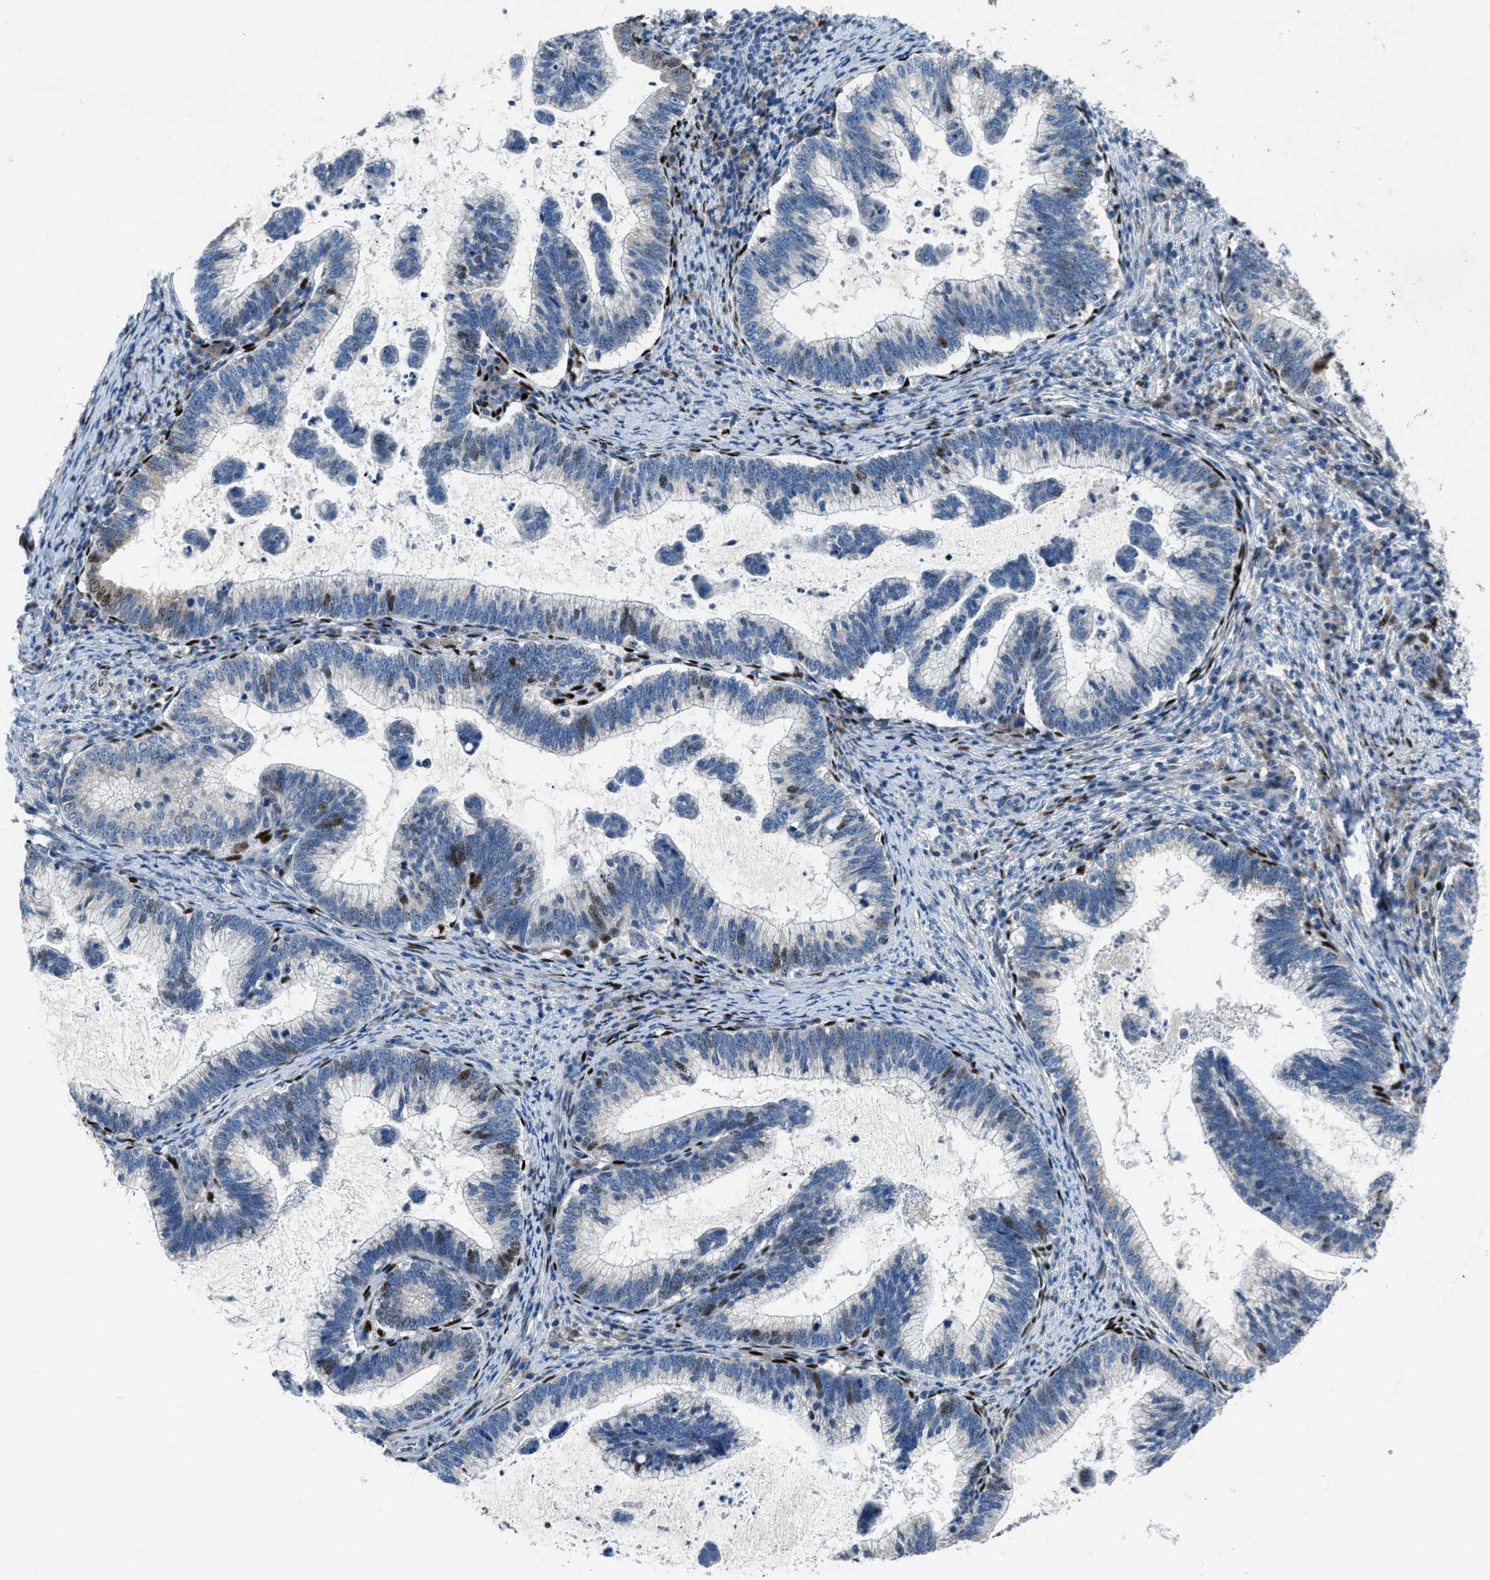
{"staining": {"intensity": "weak", "quantity": "<25%", "location": "nuclear"}, "tissue": "cervical cancer", "cell_type": "Tumor cells", "image_type": "cancer", "snomed": [{"axis": "morphology", "description": "Adenocarcinoma, NOS"}, {"axis": "topography", "description": "Cervix"}], "caption": "This is a image of immunohistochemistry staining of cervical cancer (adenocarcinoma), which shows no expression in tumor cells.", "gene": "EGR1", "patient": {"sex": "female", "age": 36}}